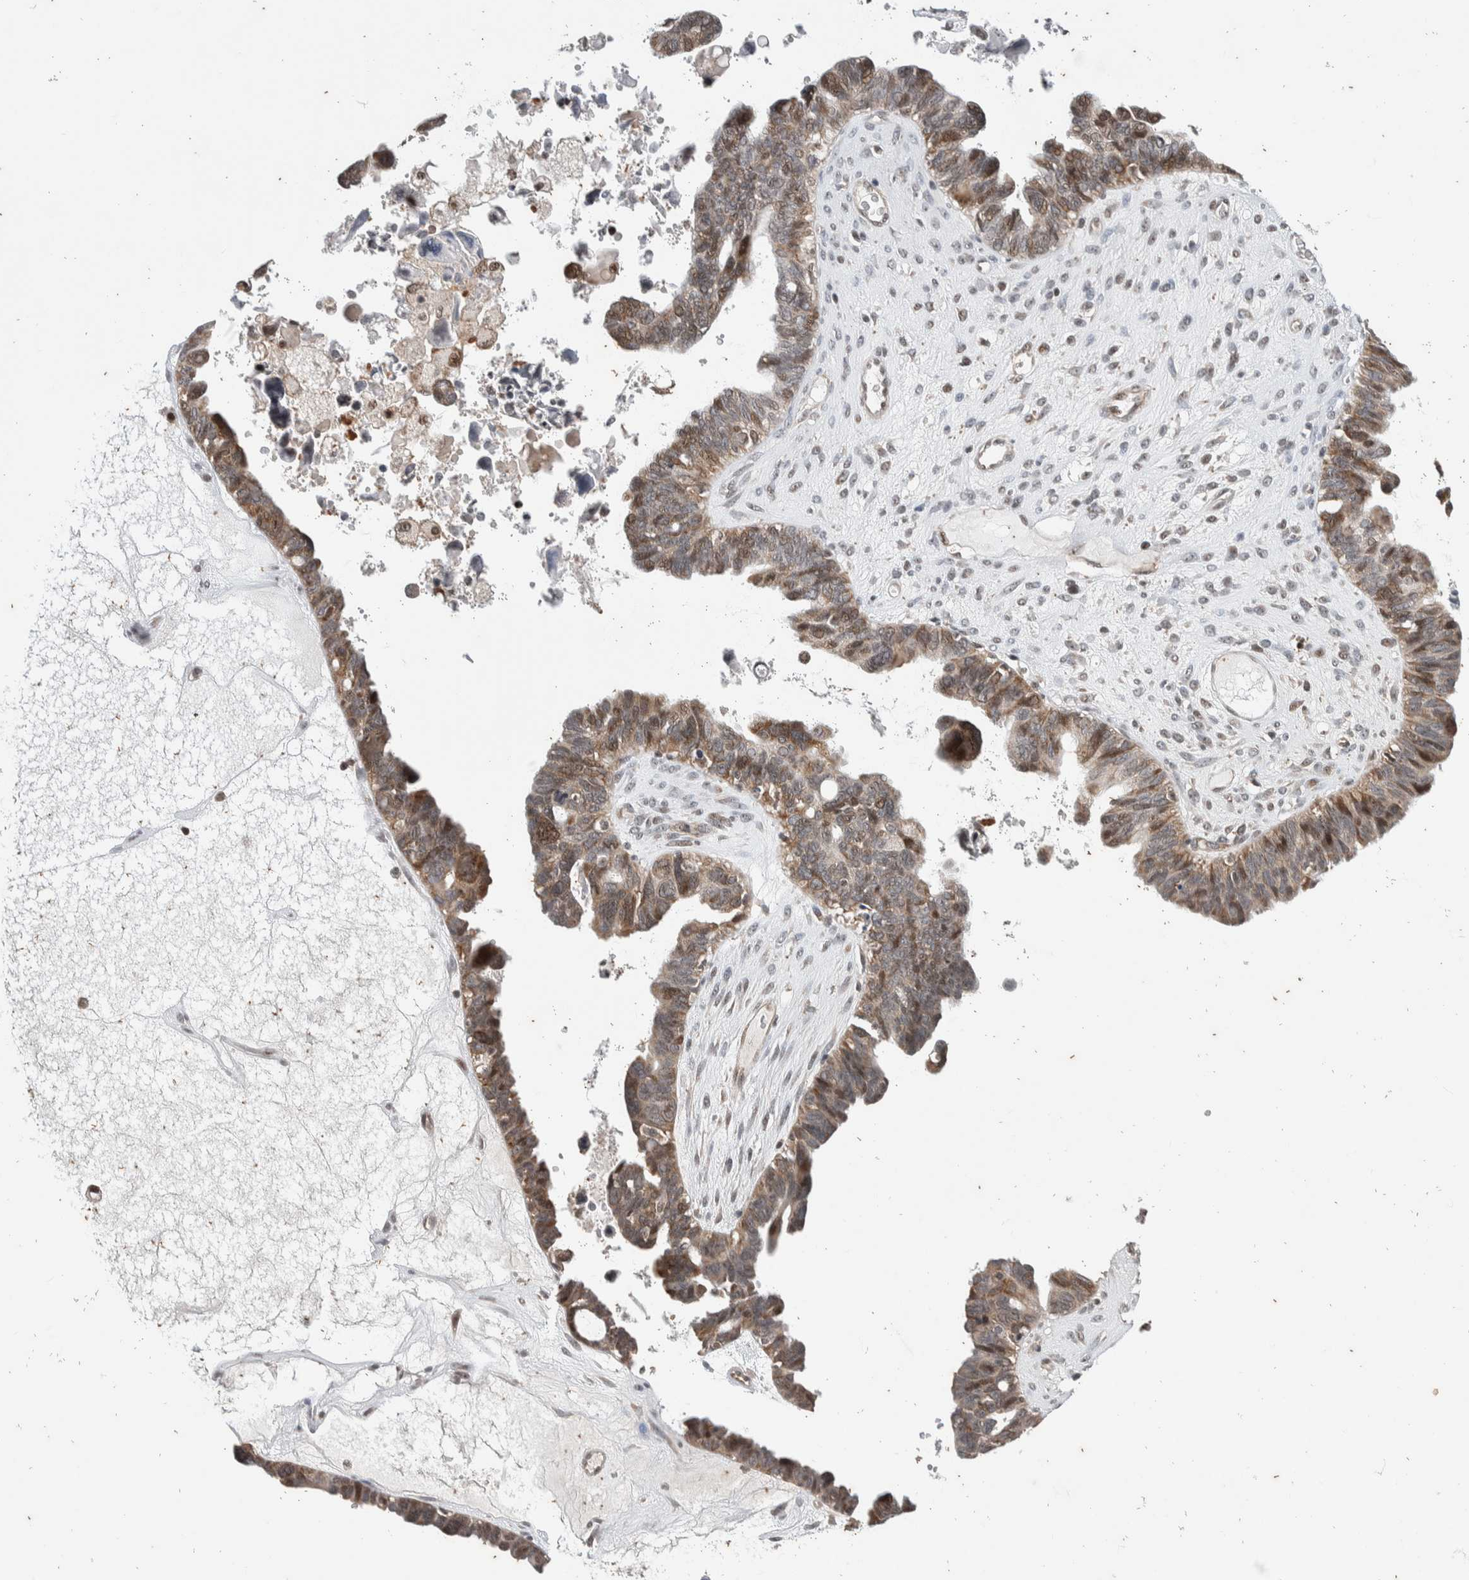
{"staining": {"intensity": "weak", "quantity": "25%-75%", "location": "cytoplasmic/membranous"}, "tissue": "ovarian cancer", "cell_type": "Tumor cells", "image_type": "cancer", "snomed": [{"axis": "morphology", "description": "Cystadenocarcinoma, serous, NOS"}, {"axis": "topography", "description": "Ovary"}], "caption": "This photomicrograph shows immunohistochemistry staining of human ovarian serous cystadenocarcinoma, with low weak cytoplasmic/membranous expression in about 25%-75% of tumor cells.", "gene": "ATXN7L1", "patient": {"sex": "female", "age": 79}}